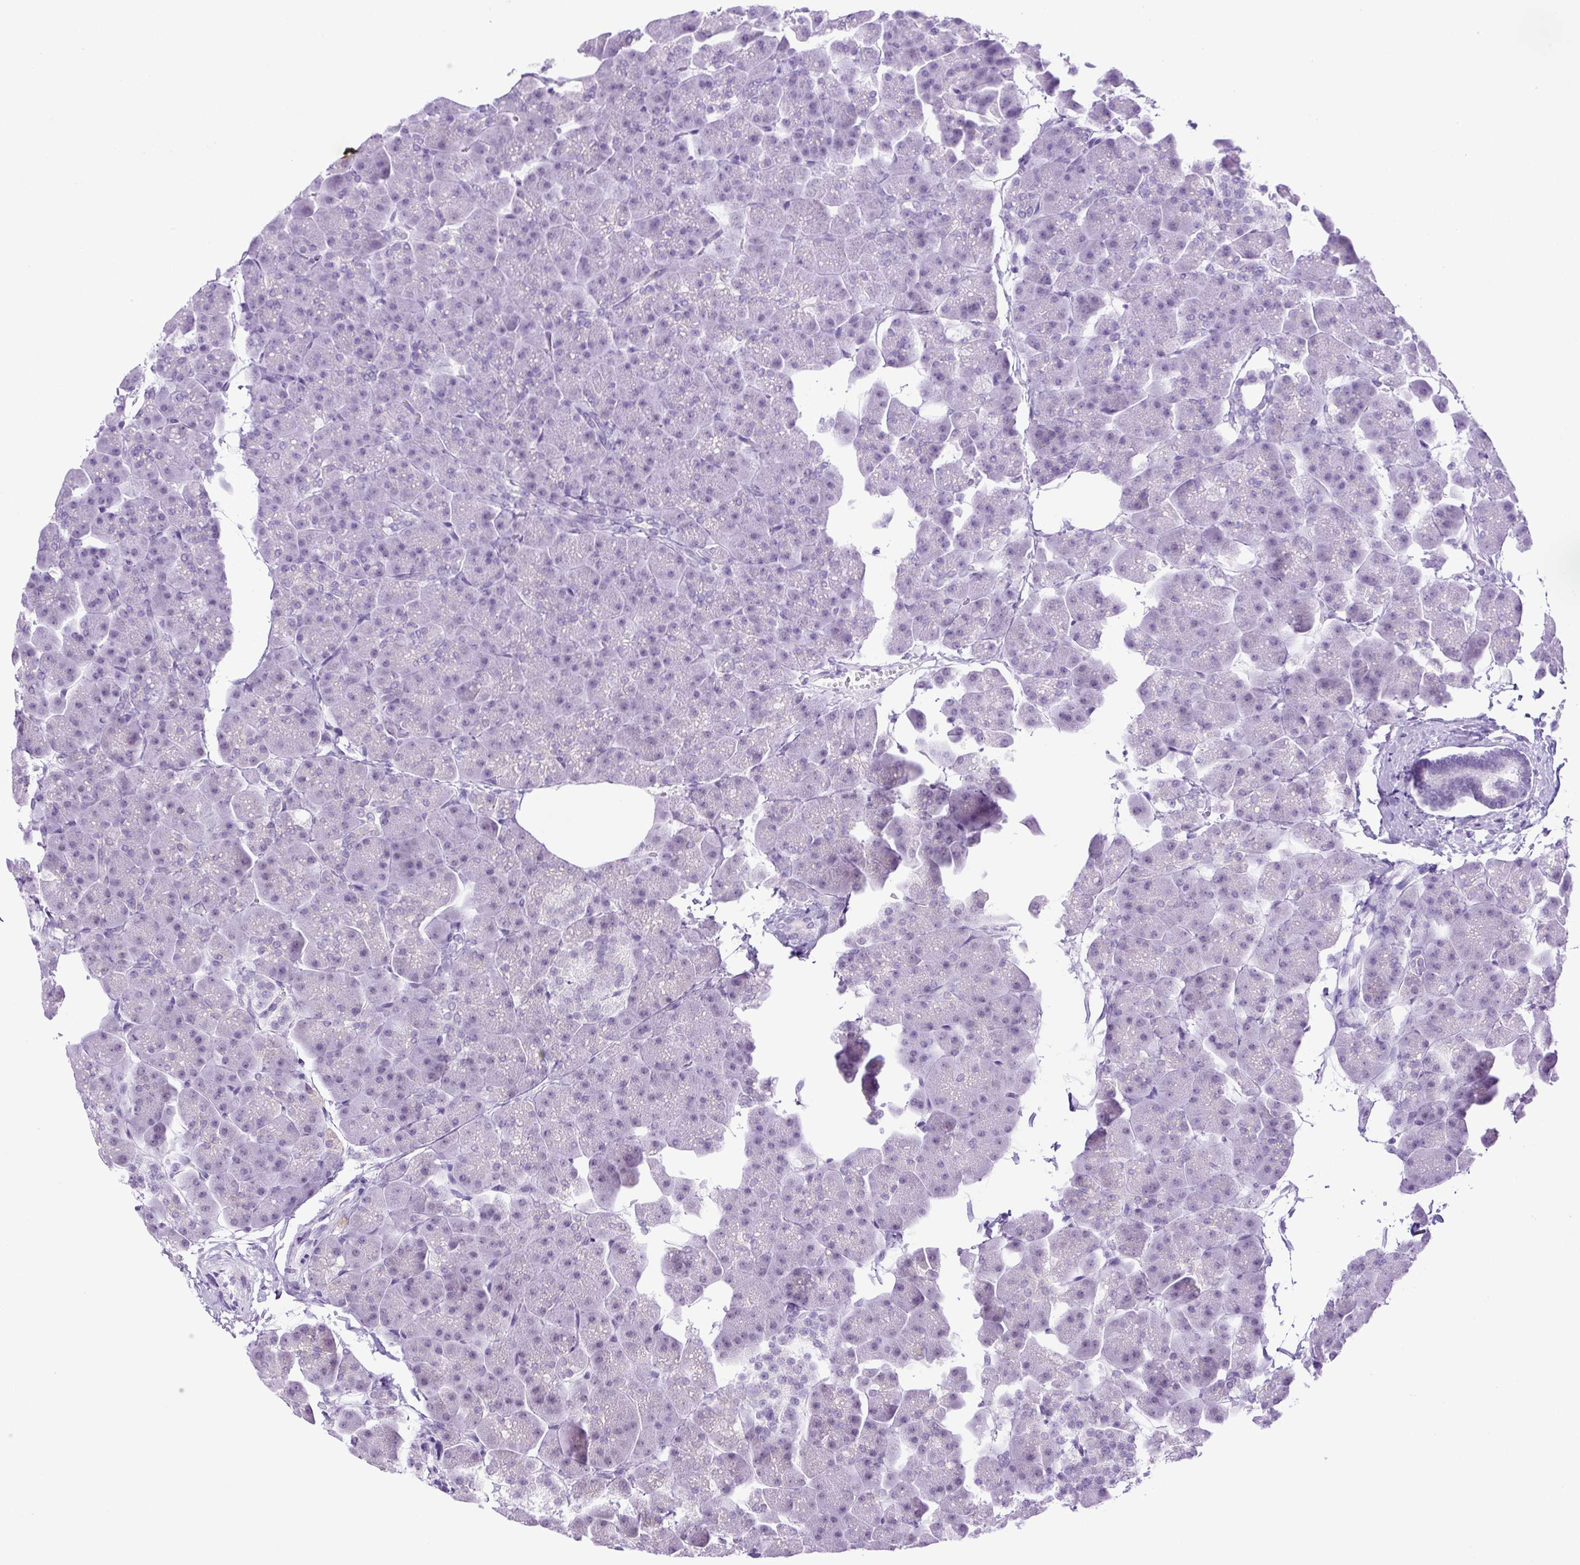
{"staining": {"intensity": "moderate", "quantity": "25%-75%", "location": "cytoplasmic/membranous,nuclear"}, "tissue": "pancreas", "cell_type": "Exocrine glandular cells", "image_type": "normal", "snomed": [{"axis": "morphology", "description": "Normal tissue, NOS"}, {"axis": "topography", "description": "Pancreas"}], "caption": "The histopathology image reveals immunohistochemical staining of normal pancreas. There is moderate cytoplasmic/membranous,nuclear positivity is present in approximately 25%-75% of exocrine glandular cells. The staining is performed using DAB brown chromogen to label protein expression. The nuclei are counter-stained blue using hematoxylin.", "gene": "KPNA1", "patient": {"sex": "male", "age": 35}}